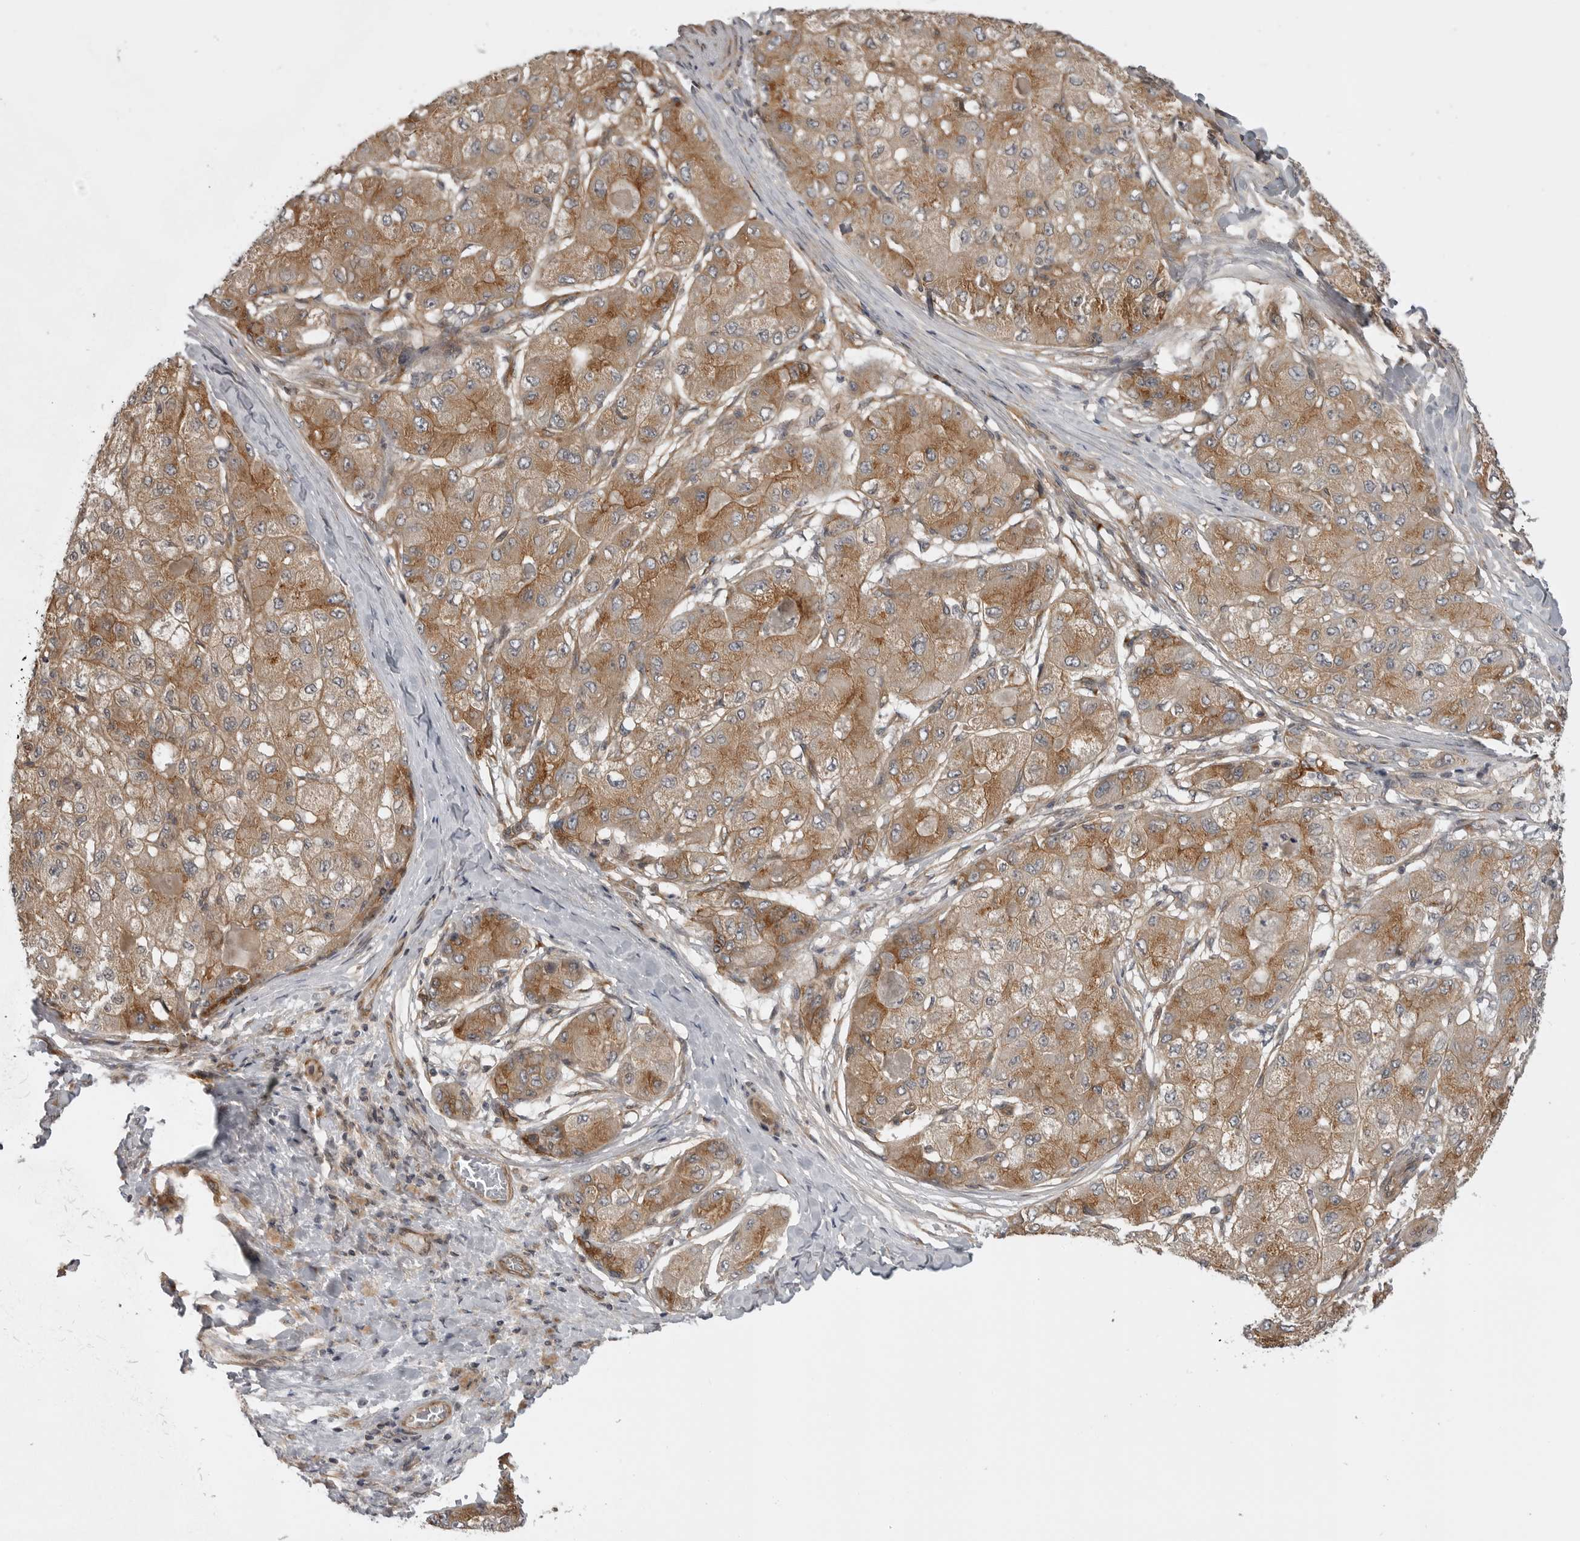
{"staining": {"intensity": "moderate", "quantity": ">75%", "location": "cytoplasmic/membranous"}, "tissue": "liver cancer", "cell_type": "Tumor cells", "image_type": "cancer", "snomed": [{"axis": "morphology", "description": "Carcinoma, Hepatocellular, NOS"}, {"axis": "topography", "description": "Liver"}], "caption": "The image displays immunohistochemical staining of liver cancer (hepatocellular carcinoma). There is moderate cytoplasmic/membranous staining is present in about >75% of tumor cells. (DAB (3,3'-diaminobenzidine) IHC with brightfield microscopy, high magnification).", "gene": "LRRC45", "patient": {"sex": "male", "age": 80}}